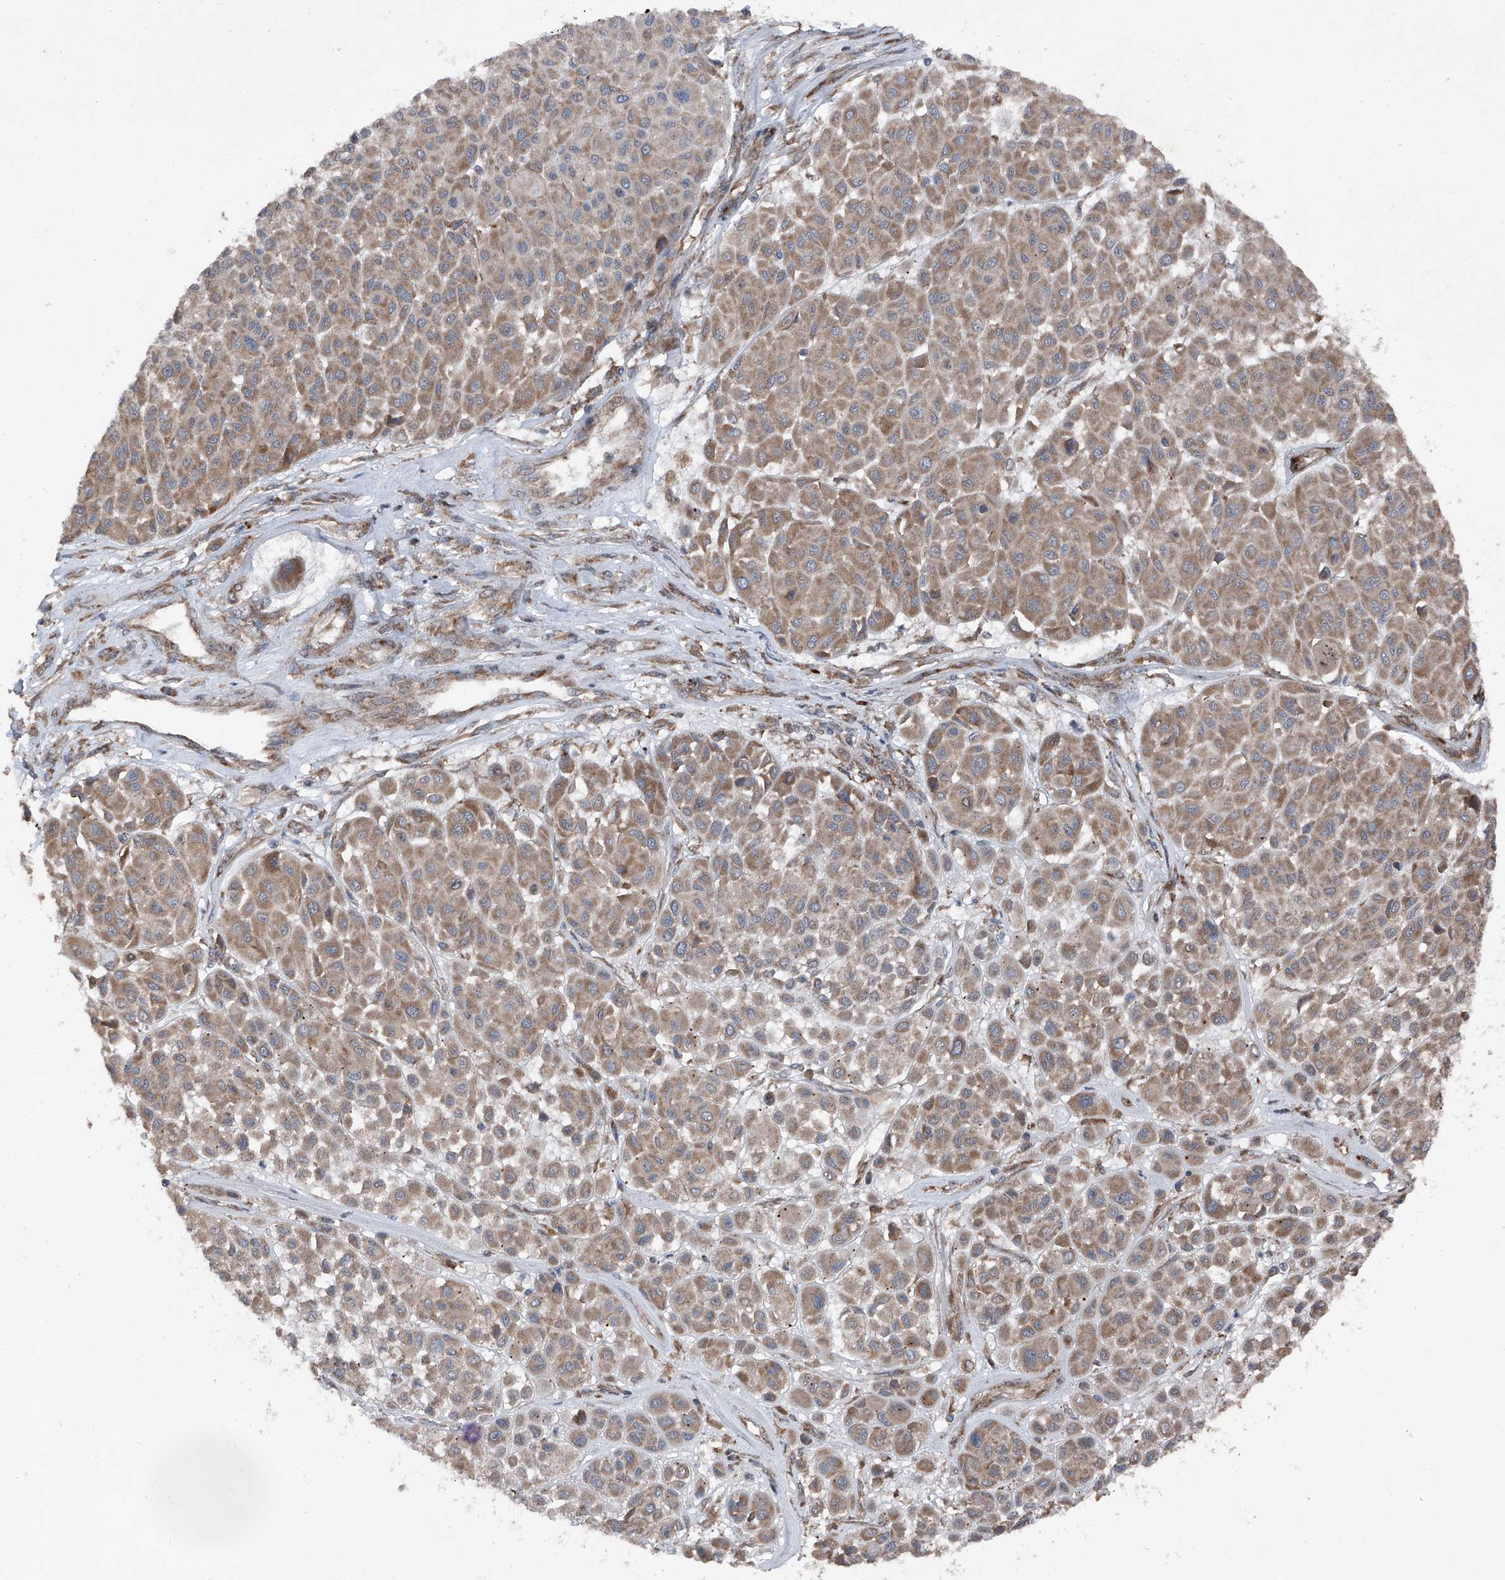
{"staining": {"intensity": "weak", "quantity": ">75%", "location": "cytoplasmic/membranous"}, "tissue": "melanoma", "cell_type": "Tumor cells", "image_type": "cancer", "snomed": [{"axis": "morphology", "description": "Malignant melanoma, Metastatic site"}, {"axis": "topography", "description": "Soft tissue"}], "caption": "Melanoma was stained to show a protein in brown. There is low levels of weak cytoplasmic/membranous staining in approximately >75% of tumor cells.", "gene": "LIMK1", "patient": {"sex": "male", "age": 41}}